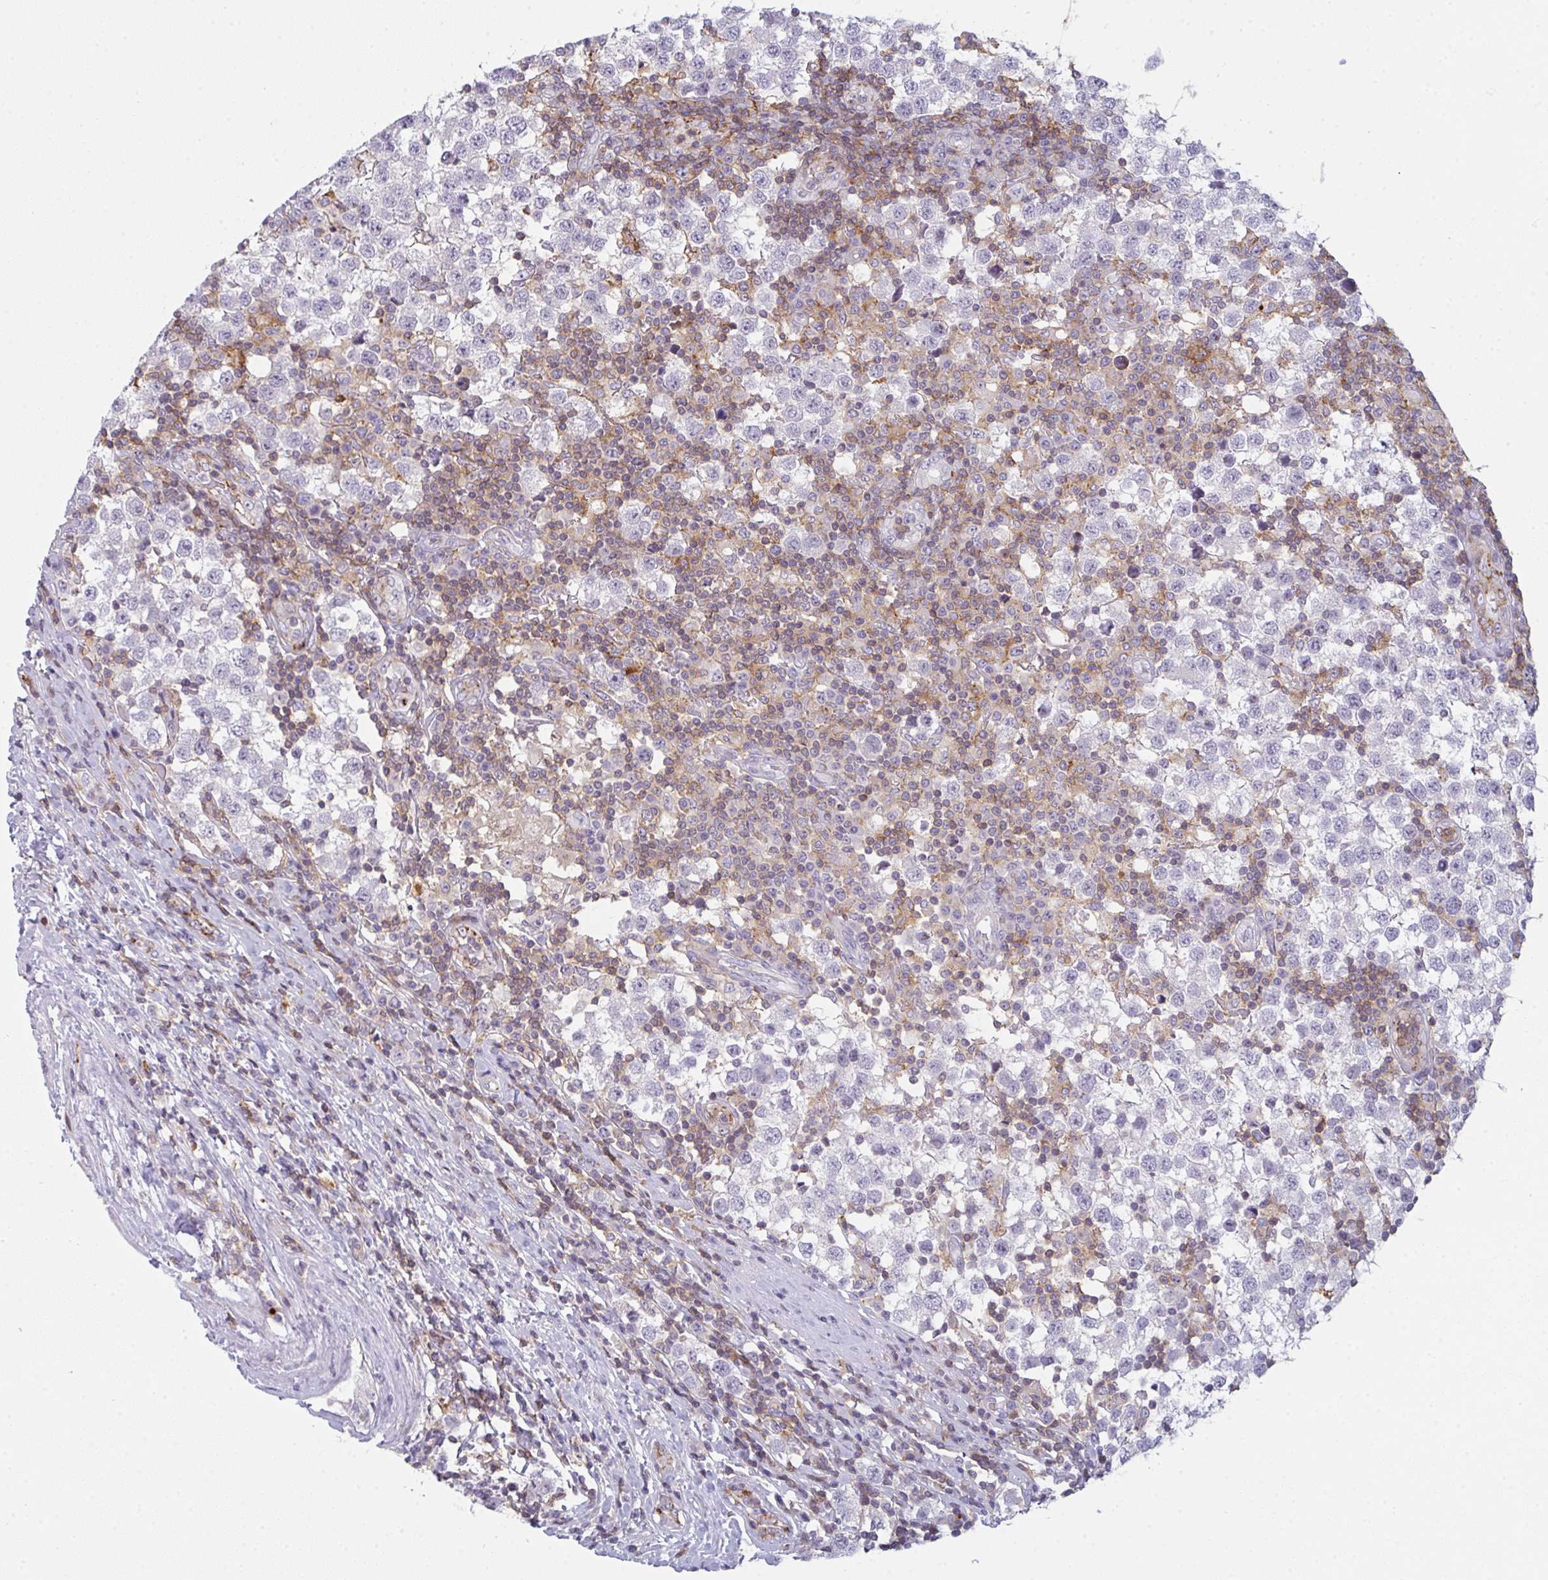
{"staining": {"intensity": "negative", "quantity": "none", "location": "none"}, "tissue": "testis cancer", "cell_type": "Tumor cells", "image_type": "cancer", "snomed": [{"axis": "morphology", "description": "Seminoma, NOS"}, {"axis": "topography", "description": "Testis"}], "caption": "This image is of seminoma (testis) stained with IHC to label a protein in brown with the nuclei are counter-stained blue. There is no staining in tumor cells.", "gene": "CD80", "patient": {"sex": "male", "age": 34}}